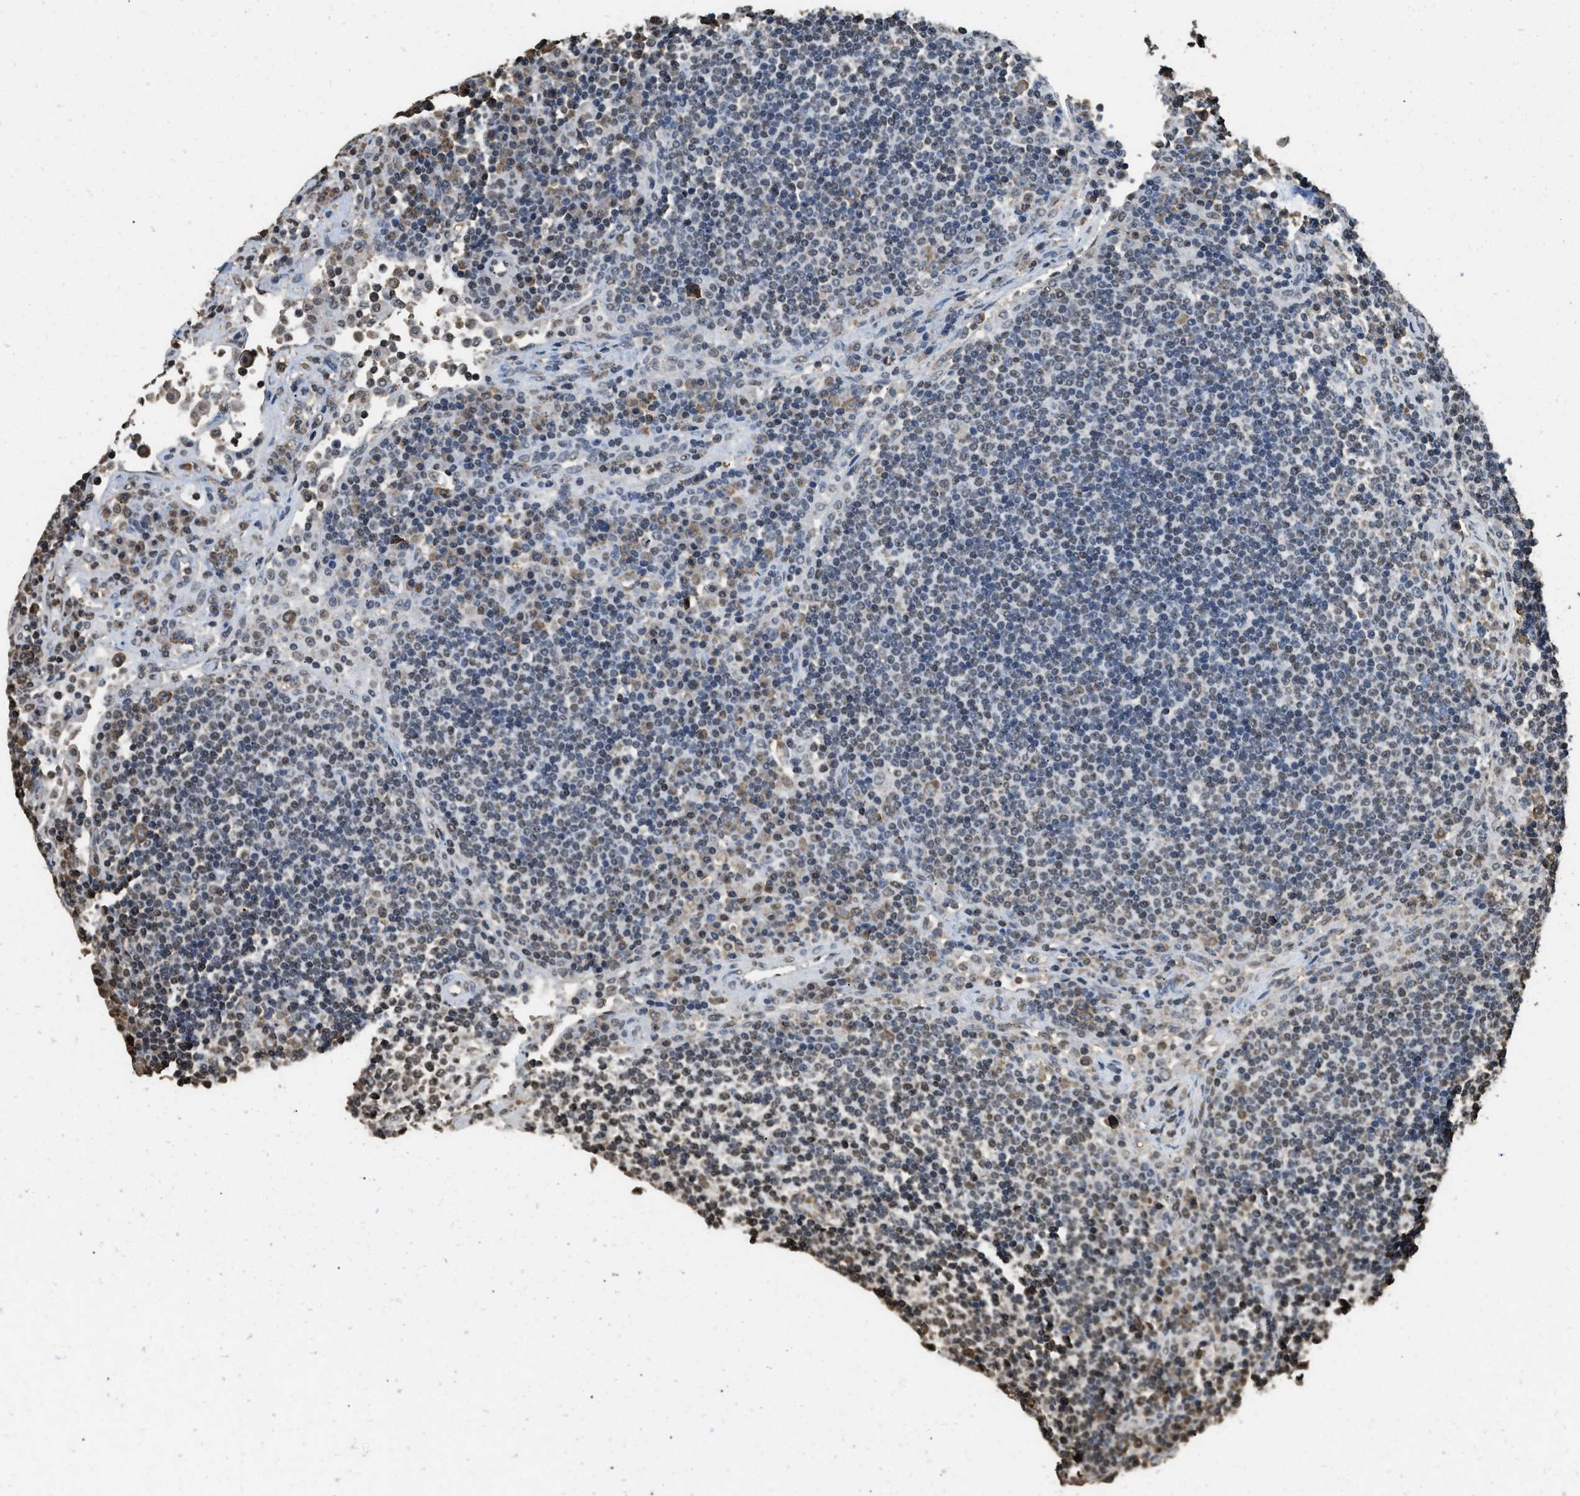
{"staining": {"intensity": "moderate", "quantity": "25%-75%", "location": "nuclear"}, "tissue": "lymph node", "cell_type": "Germinal center cells", "image_type": "normal", "snomed": [{"axis": "morphology", "description": "Normal tissue, NOS"}, {"axis": "topography", "description": "Lymph node"}], "caption": "Germinal center cells reveal moderate nuclear staining in about 25%-75% of cells in benign lymph node.", "gene": "GAPDH", "patient": {"sex": "female", "age": 53}}